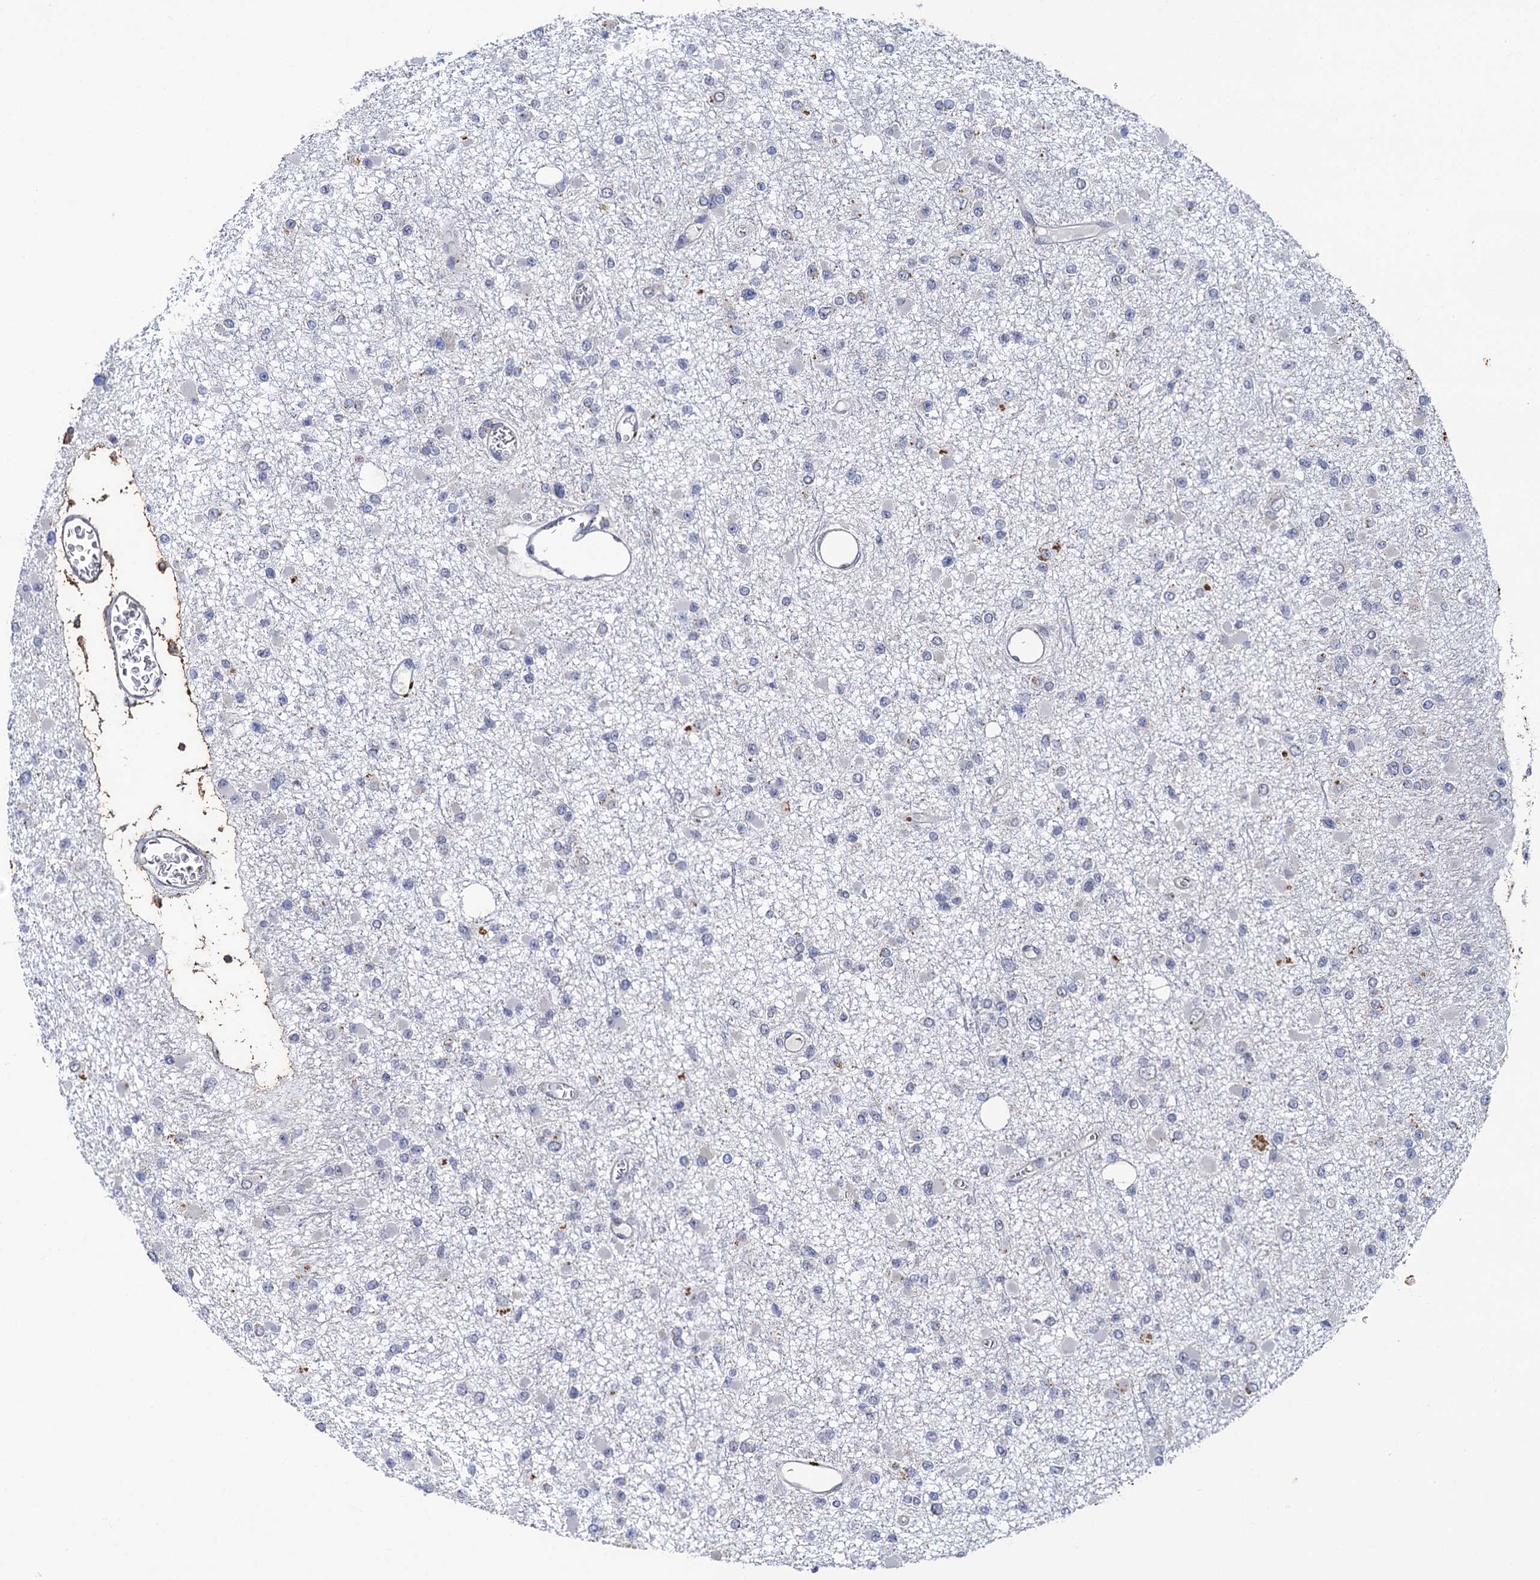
{"staining": {"intensity": "negative", "quantity": "none", "location": "none"}, "tissue": "glioma", "cell_type": "Tumor cells", "image_type": "cancer", "snomed": [{"axis": "morphology", "description": "Glioma, malignant, Low grade"}, {"axis": "topography", "description": "Brain"}], "caption": "Immunohistochemistry of human malignant glioma (low-grade) exhibits no staining in tumor cells.", "gene": "THAP2", "patient": {"sex": "female", "age": 22}}